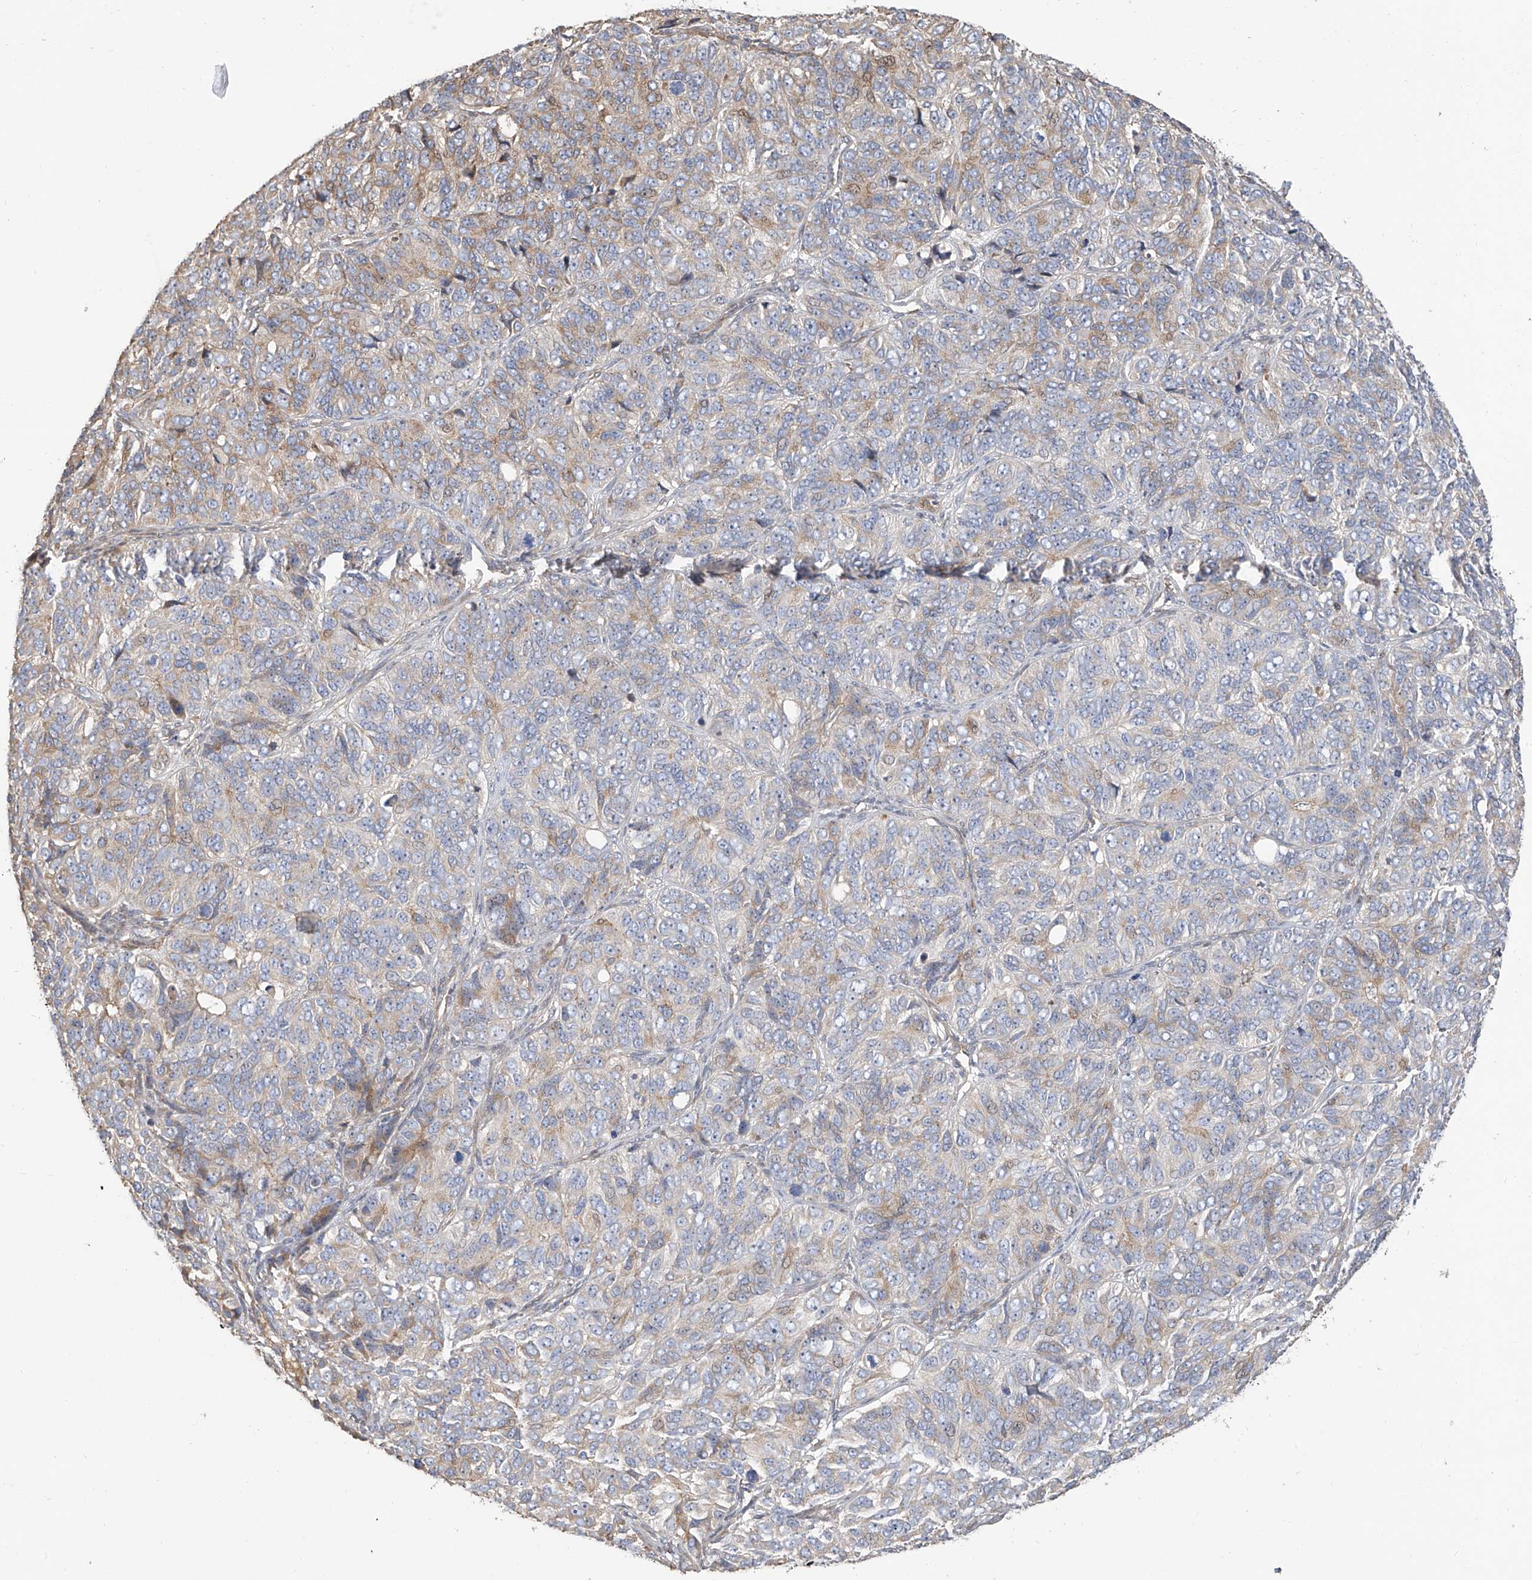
{"staining": {"intensity": "weak", "quantity": "<25%", "location": "cytoplasmic/membranous"}, "tissue": "ovarian cancer", "cell_type": "Tumor cells", "image_type": "cancer", "snomed": [{"axis": "morphology", "description": "Carcinoma, endometroid"}, {"axis": "topography", "description": "Ovary"}], "caption": "A high-resolution photomicrograph shows immunohistochemistry staining of ovarian endometroid carcinoma, which displays no significant expression in tumor cells.", "gene": "SLC43A3", "patient": {"sex": "female", "age": 51}}